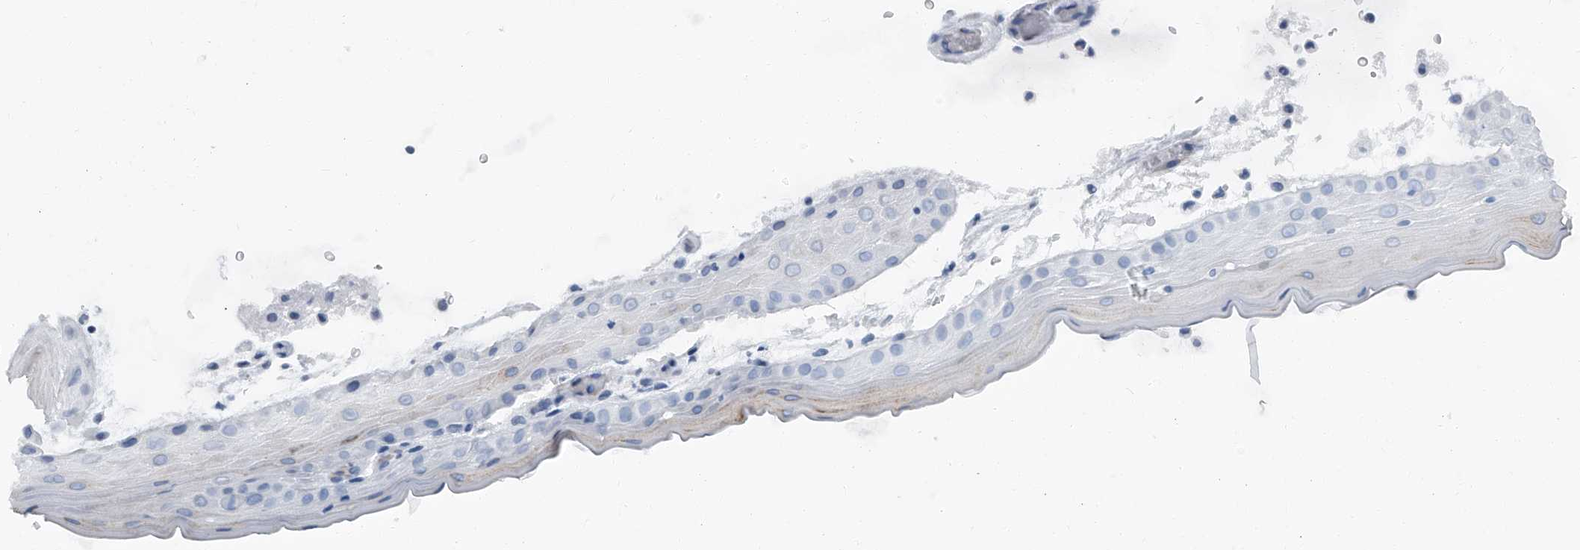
{"staining": {"intensity": "weak", "quantity": "<25%", "location": "cytoplasmic/membranous"}, "tissue": "oral mucosa", "cell_type": "Squamous epithelial cells", "image_type": "normal", "snomed": [{"axis": "morphology", "description": "Normal tissue, NOS"}, {"axis": "topography", "description": "Oral tissue"}], "caption": "An image of human oral mucosa is negative for staining in squamous epithelial cells. Brightfield microscopy of IHC stained with DAB (3,3'-diaminobenzidine) (brown) and hematoxylin (blue), captured at high magnification.", "gene": "KIRREL1", "patient": {"sex": "male", "age": 13}}